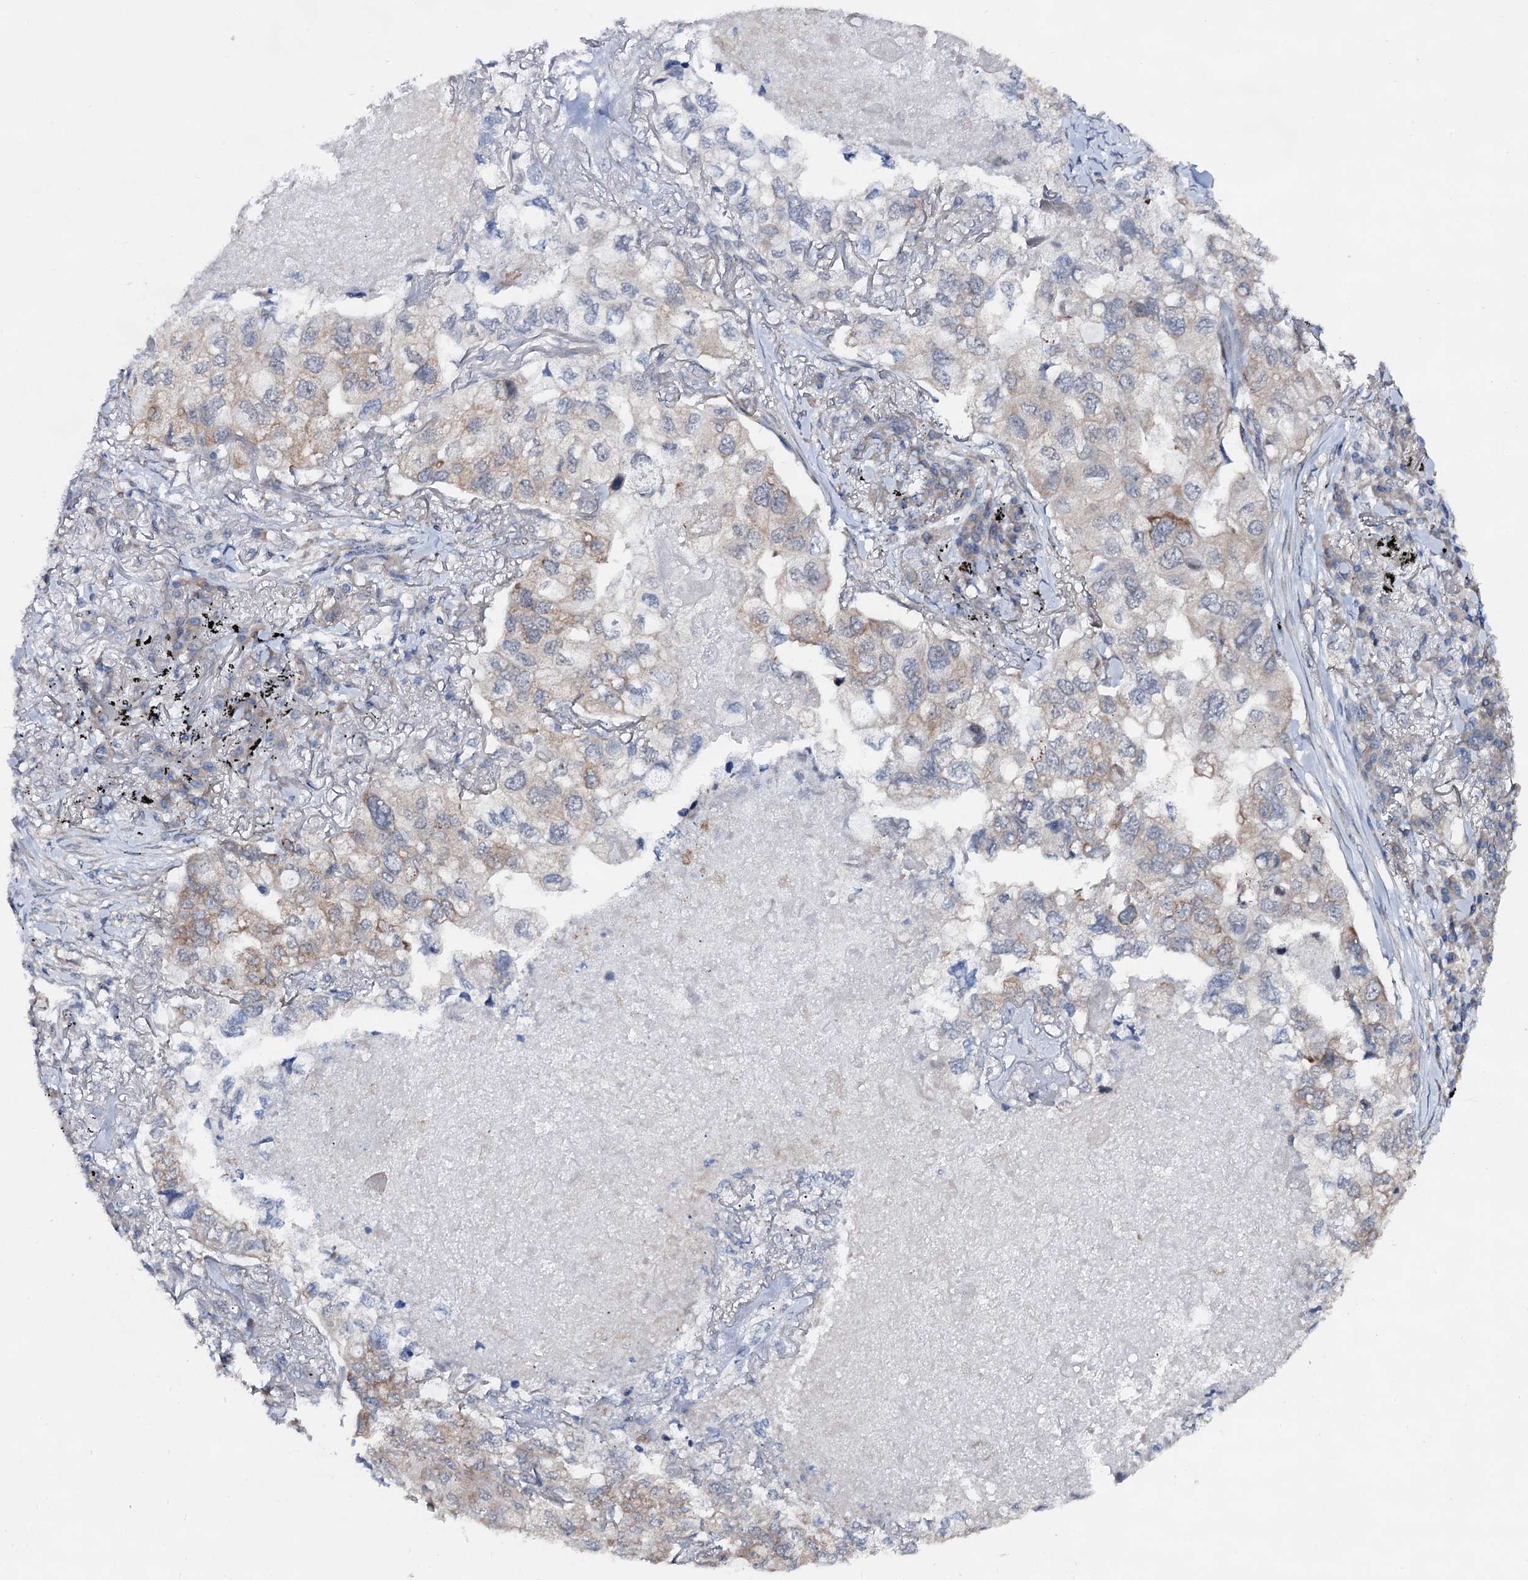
{"staining": {"intensity": "weak", "quantity": "<25%", "location": "cytoplasmic/membranous"}, "tissue": "lung cancer", "cell_type": "Tumor cells", "image_type": "cancer", "snomed": [{"axis": "morphology", "description": "Adenocarcinoma, NOS"}, {"axis": "topography", "description": "Lung"}], "caption": "Tumor cells are negative for brown protein staining in lung cancer. (DAB (3,3'-diaminobenzidine) IHC visualized using brightfield microscopy, high magnification).", "gene": "CAPRIN2", "patient": {"sex": "male", "age": 65}}